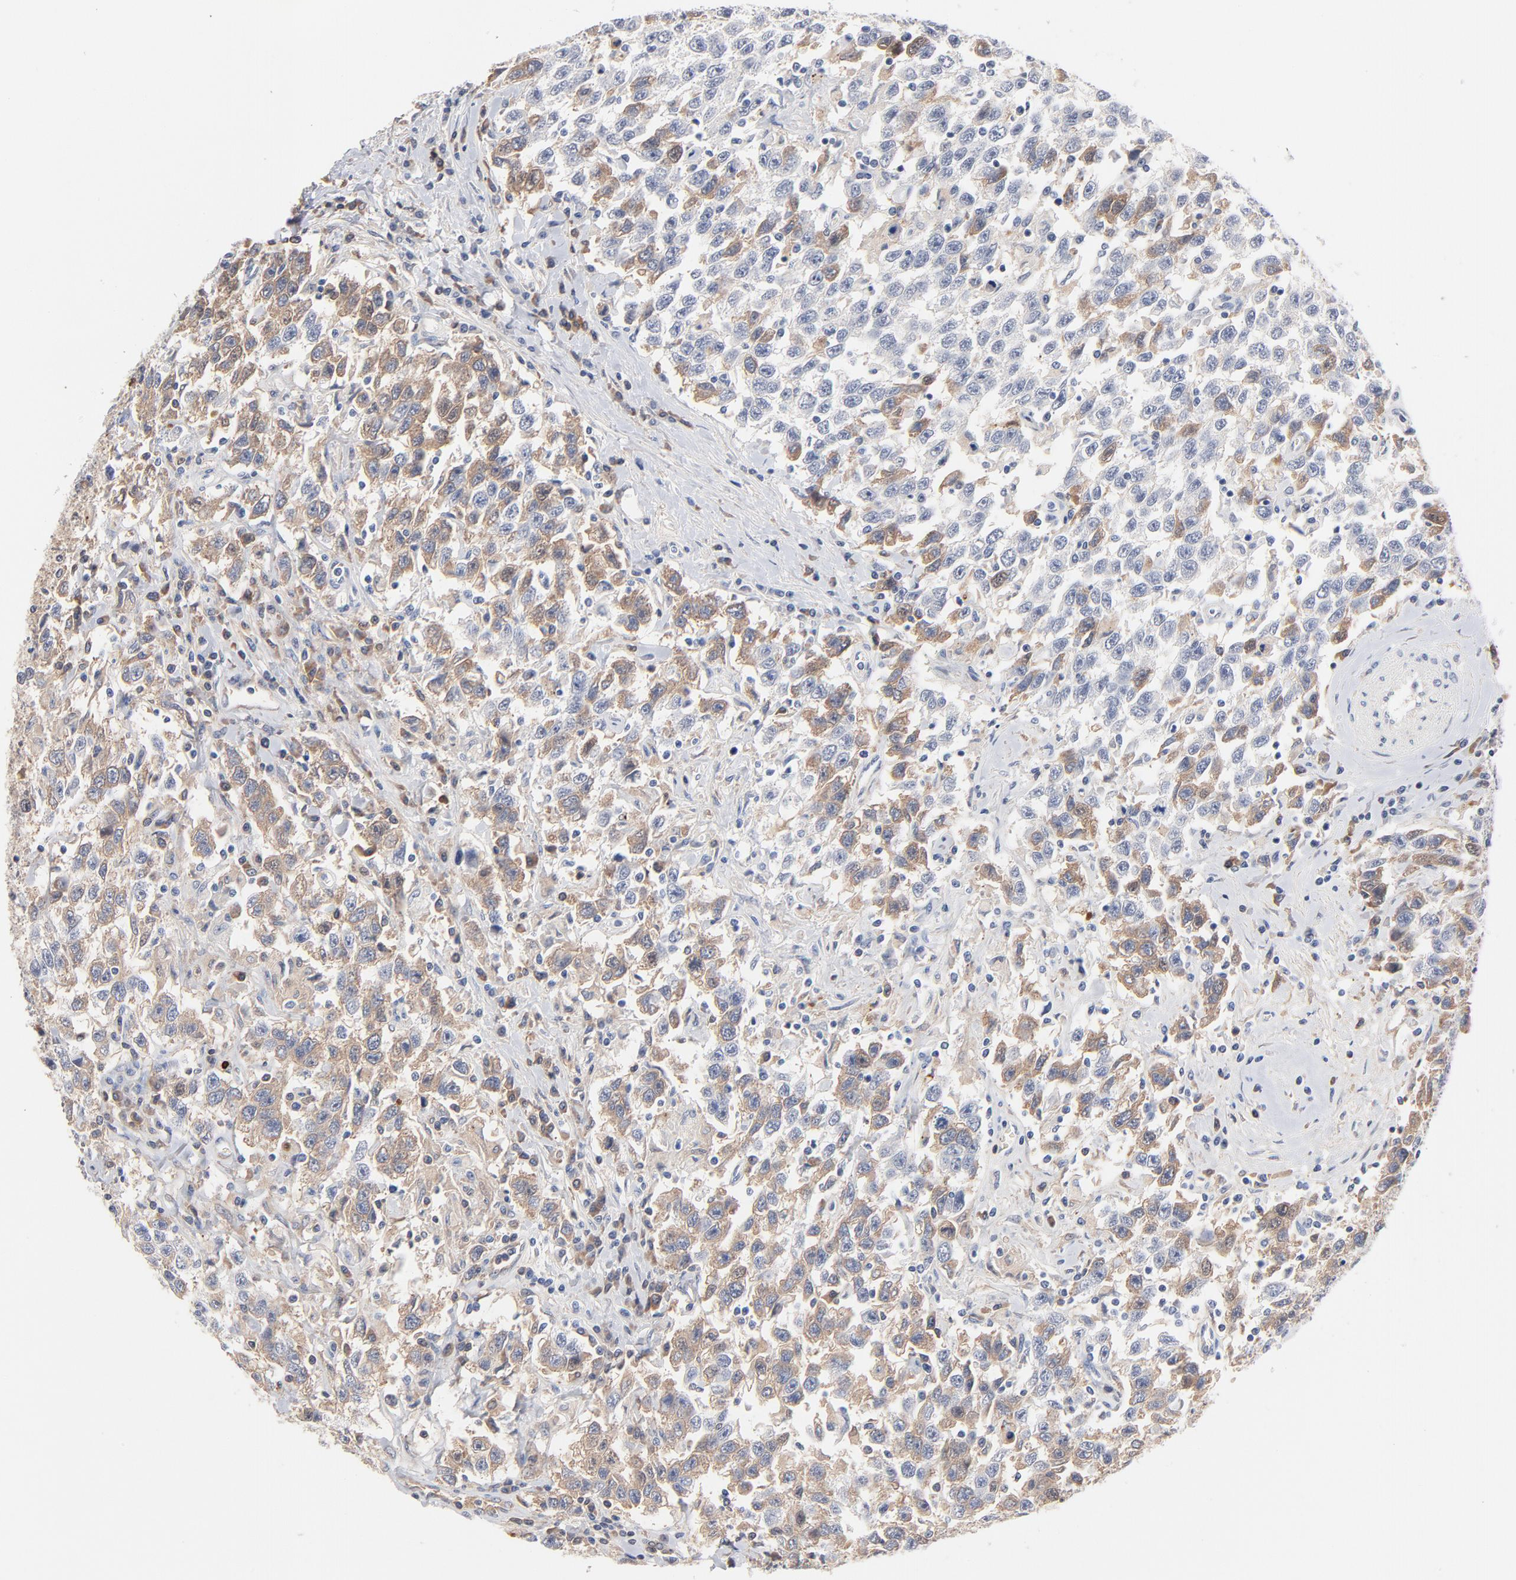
{"staining": {"intensity": "moderate", "quantity": ">75%", "location": "cytoplasmic/membranous"}, "tissue": "testis cancer", "cell_type": "Tumor cells", "image_type": "cancer", "snomed": [{"axis": "morphology", "description": "Seminoma, NOS"}, {"axis": "topography", "description": "Testis"}], "caption": "Moderate cytoplasmic/membranous positivity for a protein is present in approximately >75% of tumor cells of testis cancer using IHC.", "gene": "SERPINA4", "patient": {"sex": "male", "age": 41}}